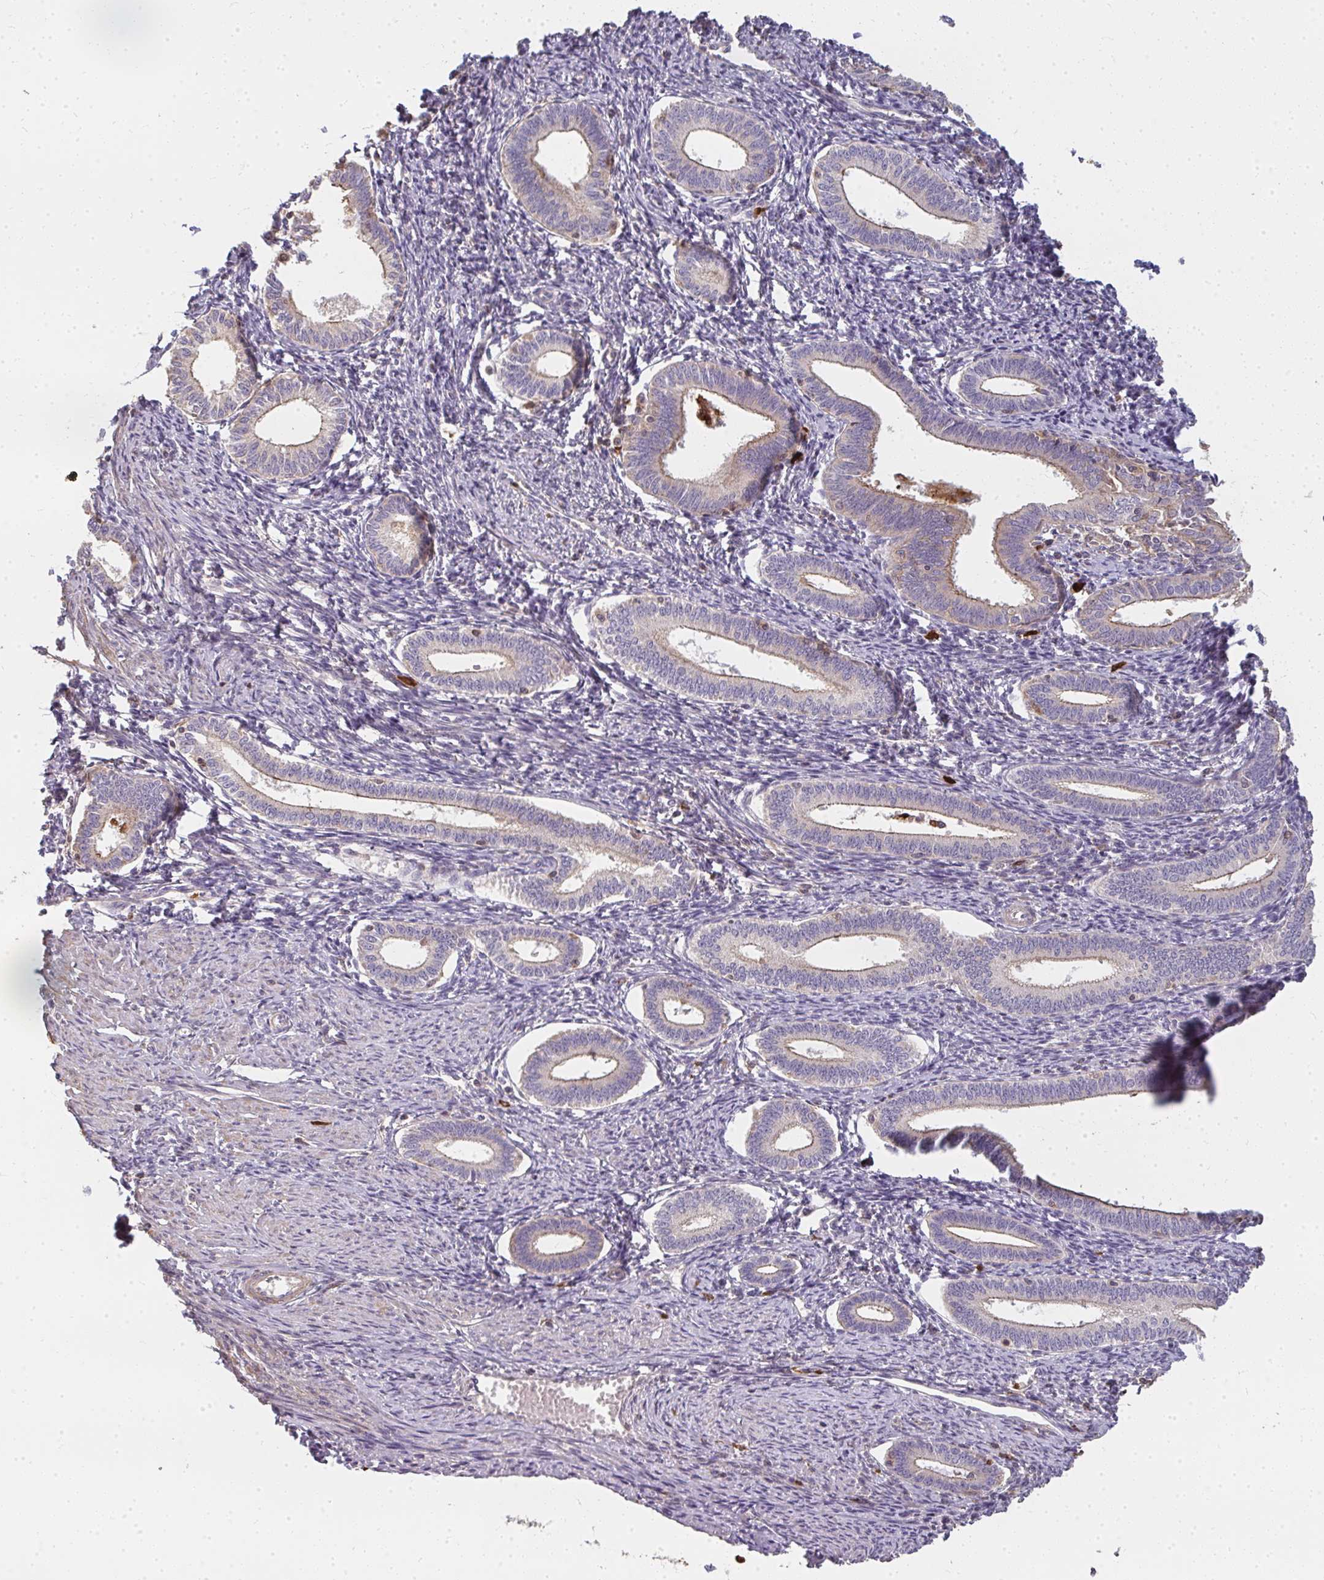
{"staining": {"intensity": "negative", "quantity": "none", "location": "none"}, "tissue": "endometrium", "cell_type": "Cells in endometrial stroma", "image_type": "normal", "snomed": [{"axis": "morphology", "description": "Normal tissue, NOS"}, {"axis": "topography", "description": "Endometrium"}], "caption": "High magnification brightfield microscopy of normal endometrium stained with DAB (3,3'-diaminobenzidine) (brown) and counterstained with hematoxylin (blue): cells in endometrial stroma show no significant positivity.", "gene": "CNTRL", "patient": {"sex": "female", "age": 41}}